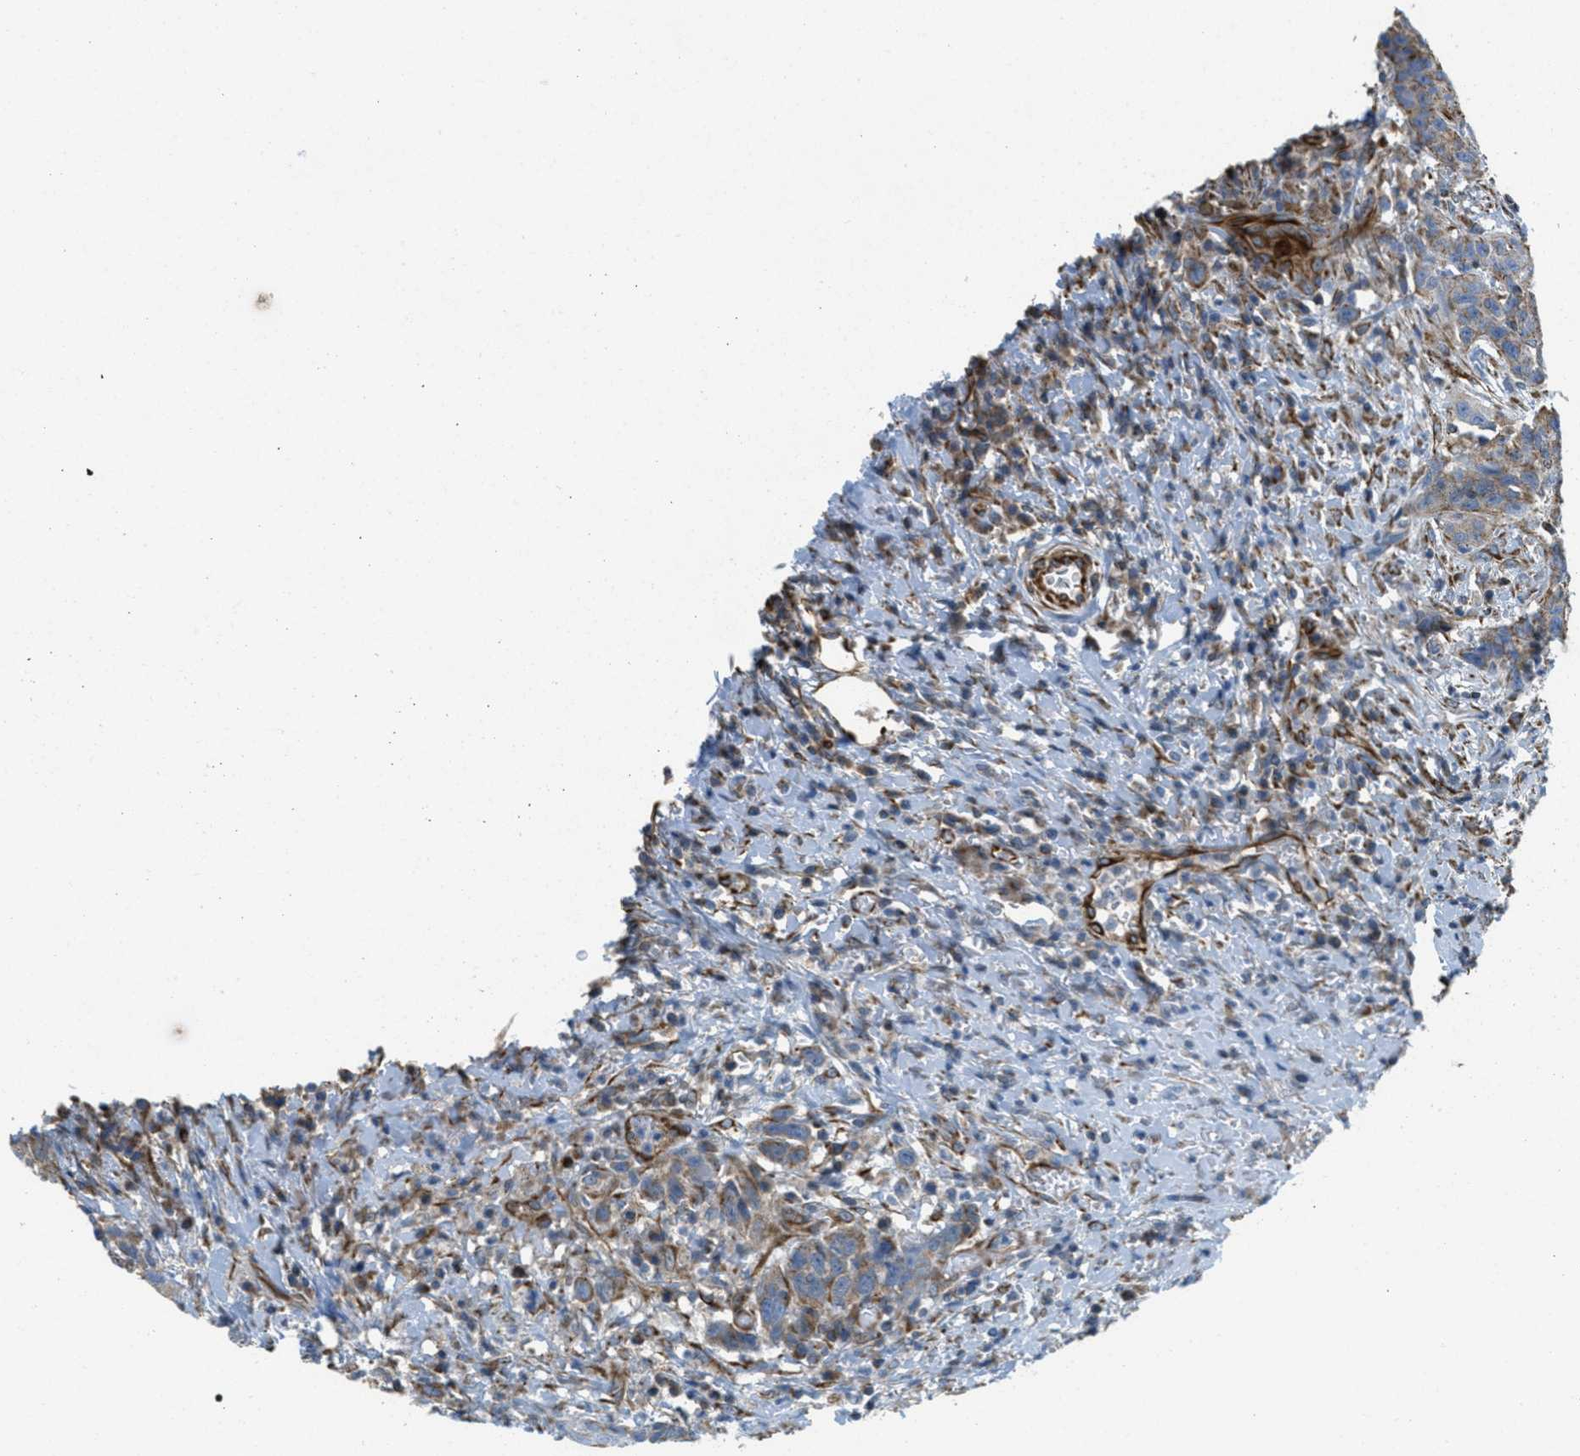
{"staining": {"intensity": "negative", "quantity": "none", "location": "none"}, "tissue": "head and neck cancer", "cell_type": "Tumor cells", "image_type": "cancer", "snomed": [{"axis": "morphology", "description": "Squamous cell carcinoma, NOS"}, {"axis": "topography", "description": "Head-Neck"}], "caption": "This image is of head and neck cancer (squamous cell carcinoma) stained with immunohistochemistry to label a protein in brown with the nuclei are counter-stained blue. There is no staining in tumor cells.", "gene": "BTN3A1", "patient": {"sex": "male", "age": 66}}